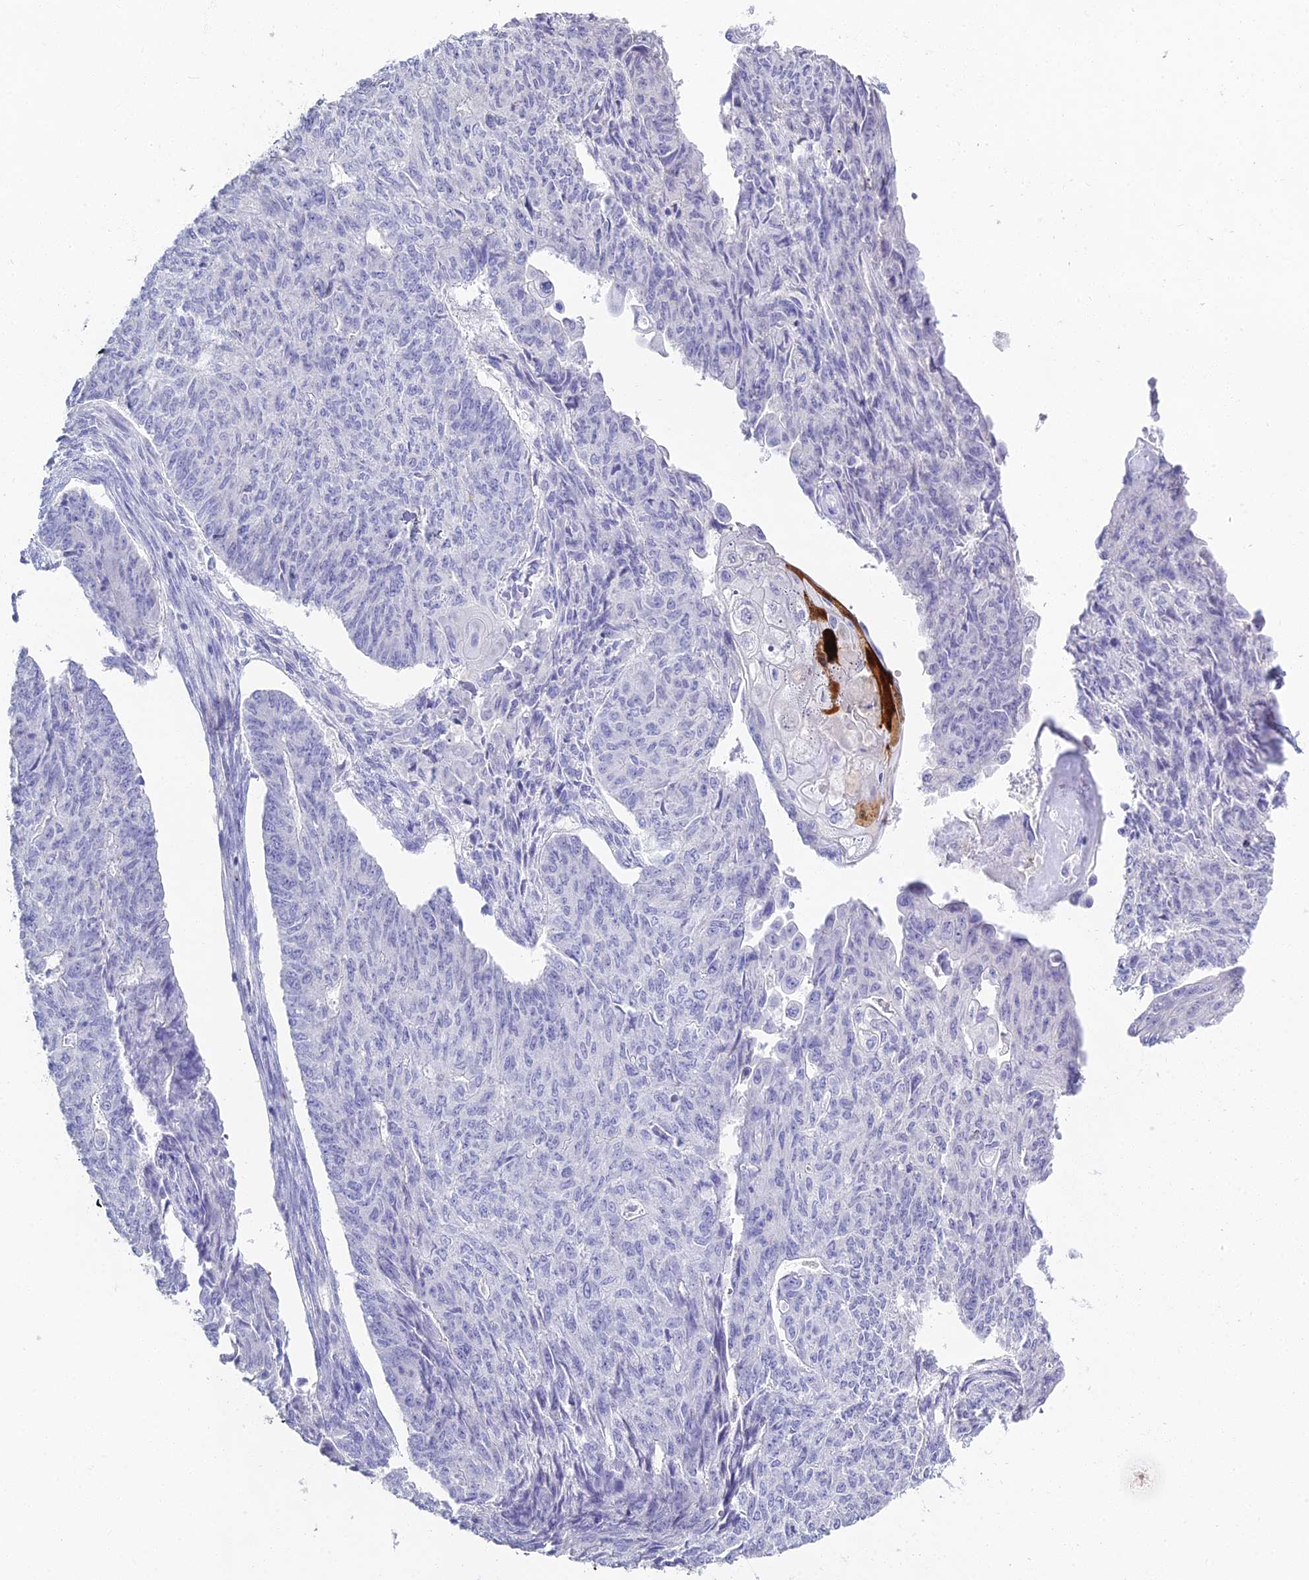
{"staining": {"intensity": "negative", "quantity": "none", "location": "none"}, "tissue": "endometrial cancer", "cell_type": "Tumor cells", "image_type": "cancer", "snomed": [{"axis": "morphology", "description": "Adenocarcinoma, NOS"}, {"axis": "topography", "description": "Endometrium"}], "caption": "This is an immunohistochemistry photomicrograph of human adenocarcinoma (endometrial). There is no expression in tumor cells.", "gene": "S100A7", "patient": {"sex": "female", "age": 32}}